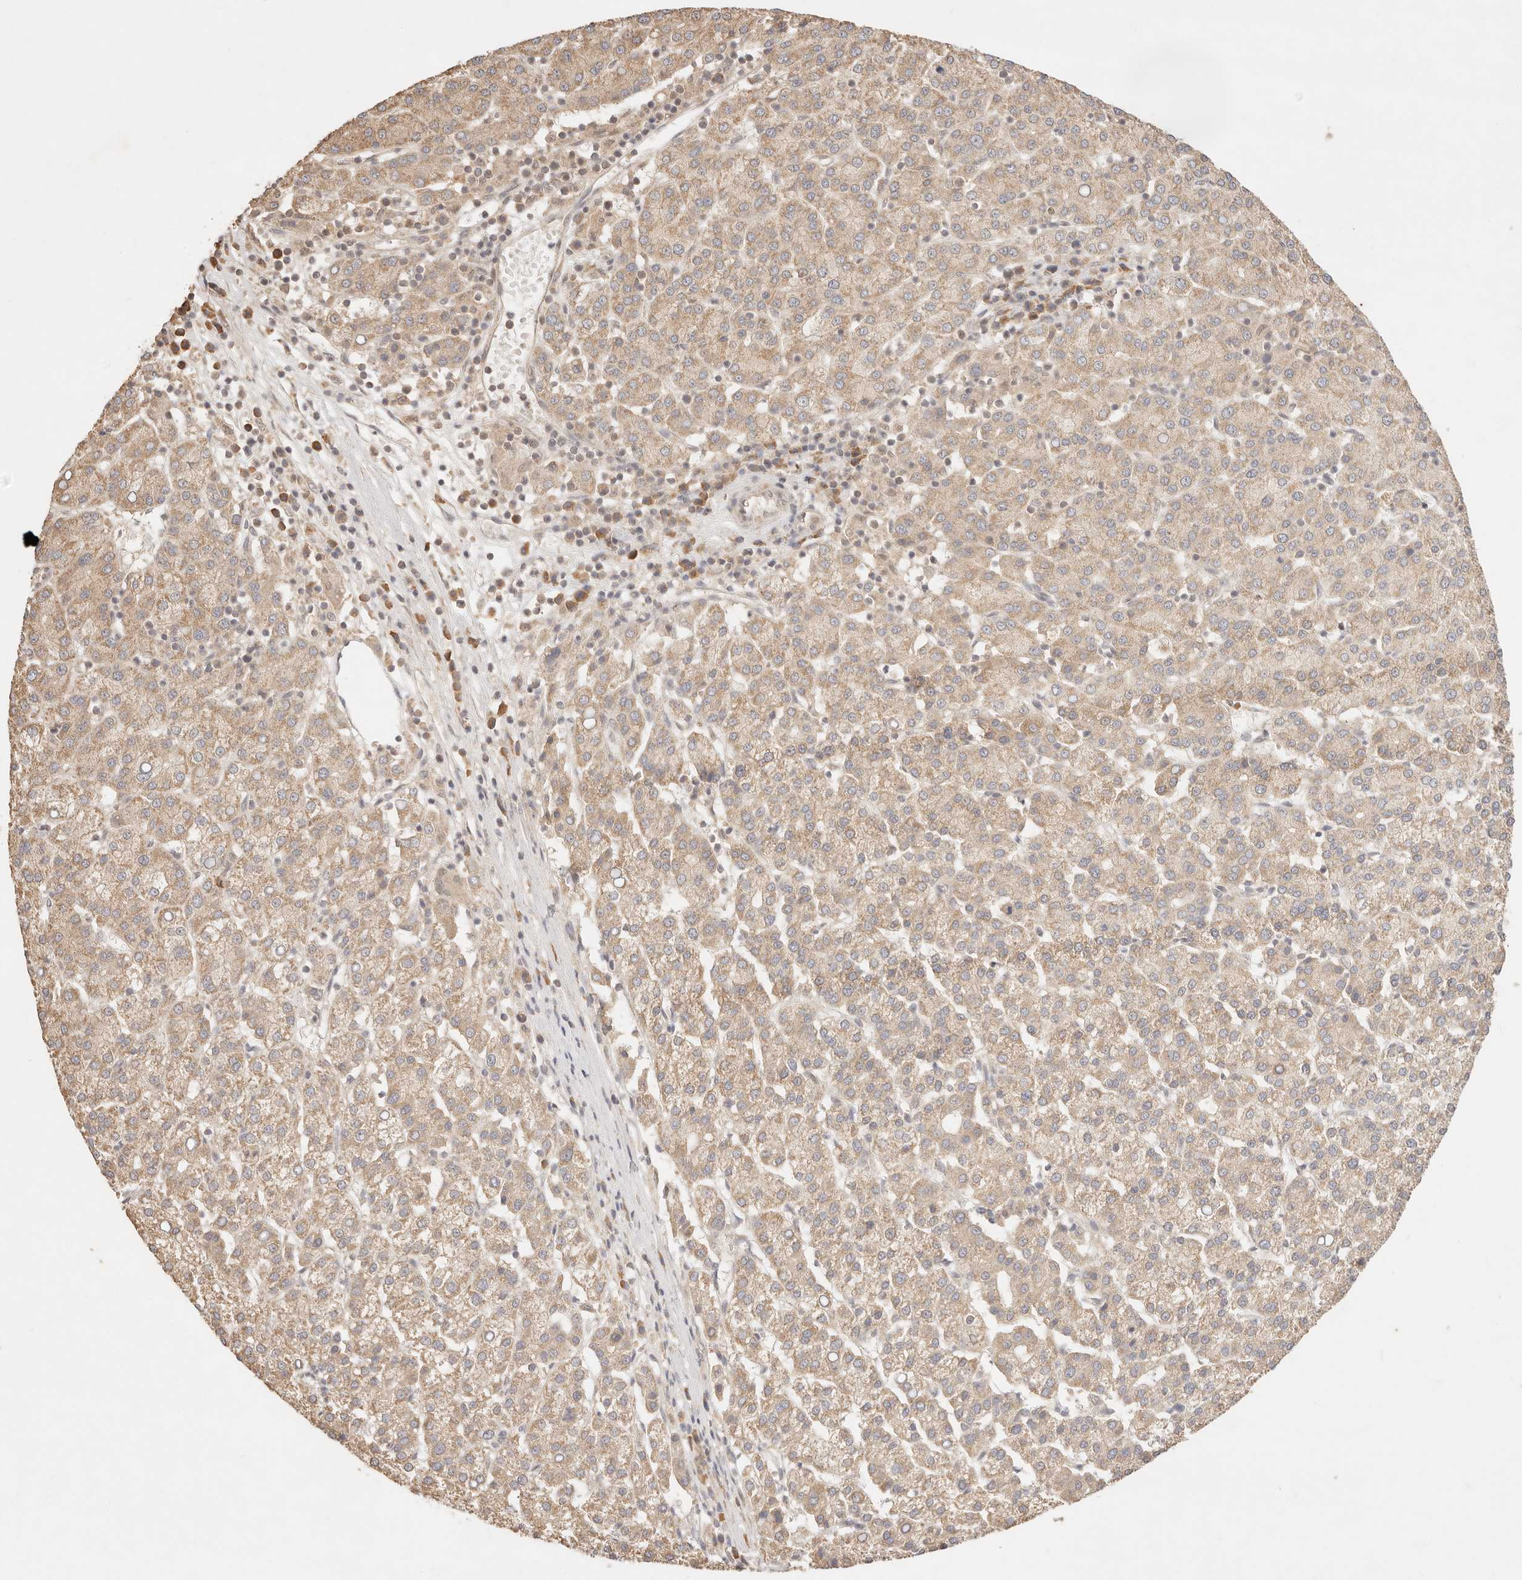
{"staining": {"intensity": "moderate", "quantity": ">75%", "location": "cytoplasmic/membranous"}, "tissue": "liver cancer", "cell_type": "Tumor cells", "image_type": "cancer", "snomed": [{"axis": "morphology", "description": "Carcinoma, Hepatocellular, NOS"}, {"axis": "topography", "description": "Liver"}], "caption": "This micrograph exhibits immunohistochemistry (IHC) staining of liver cancer, with medium moderate cytoplasmic/membranous staining in about >75% of tumor cells.", "gene": "TRIM11", "patient": {"sex": "female", "age": 58}}